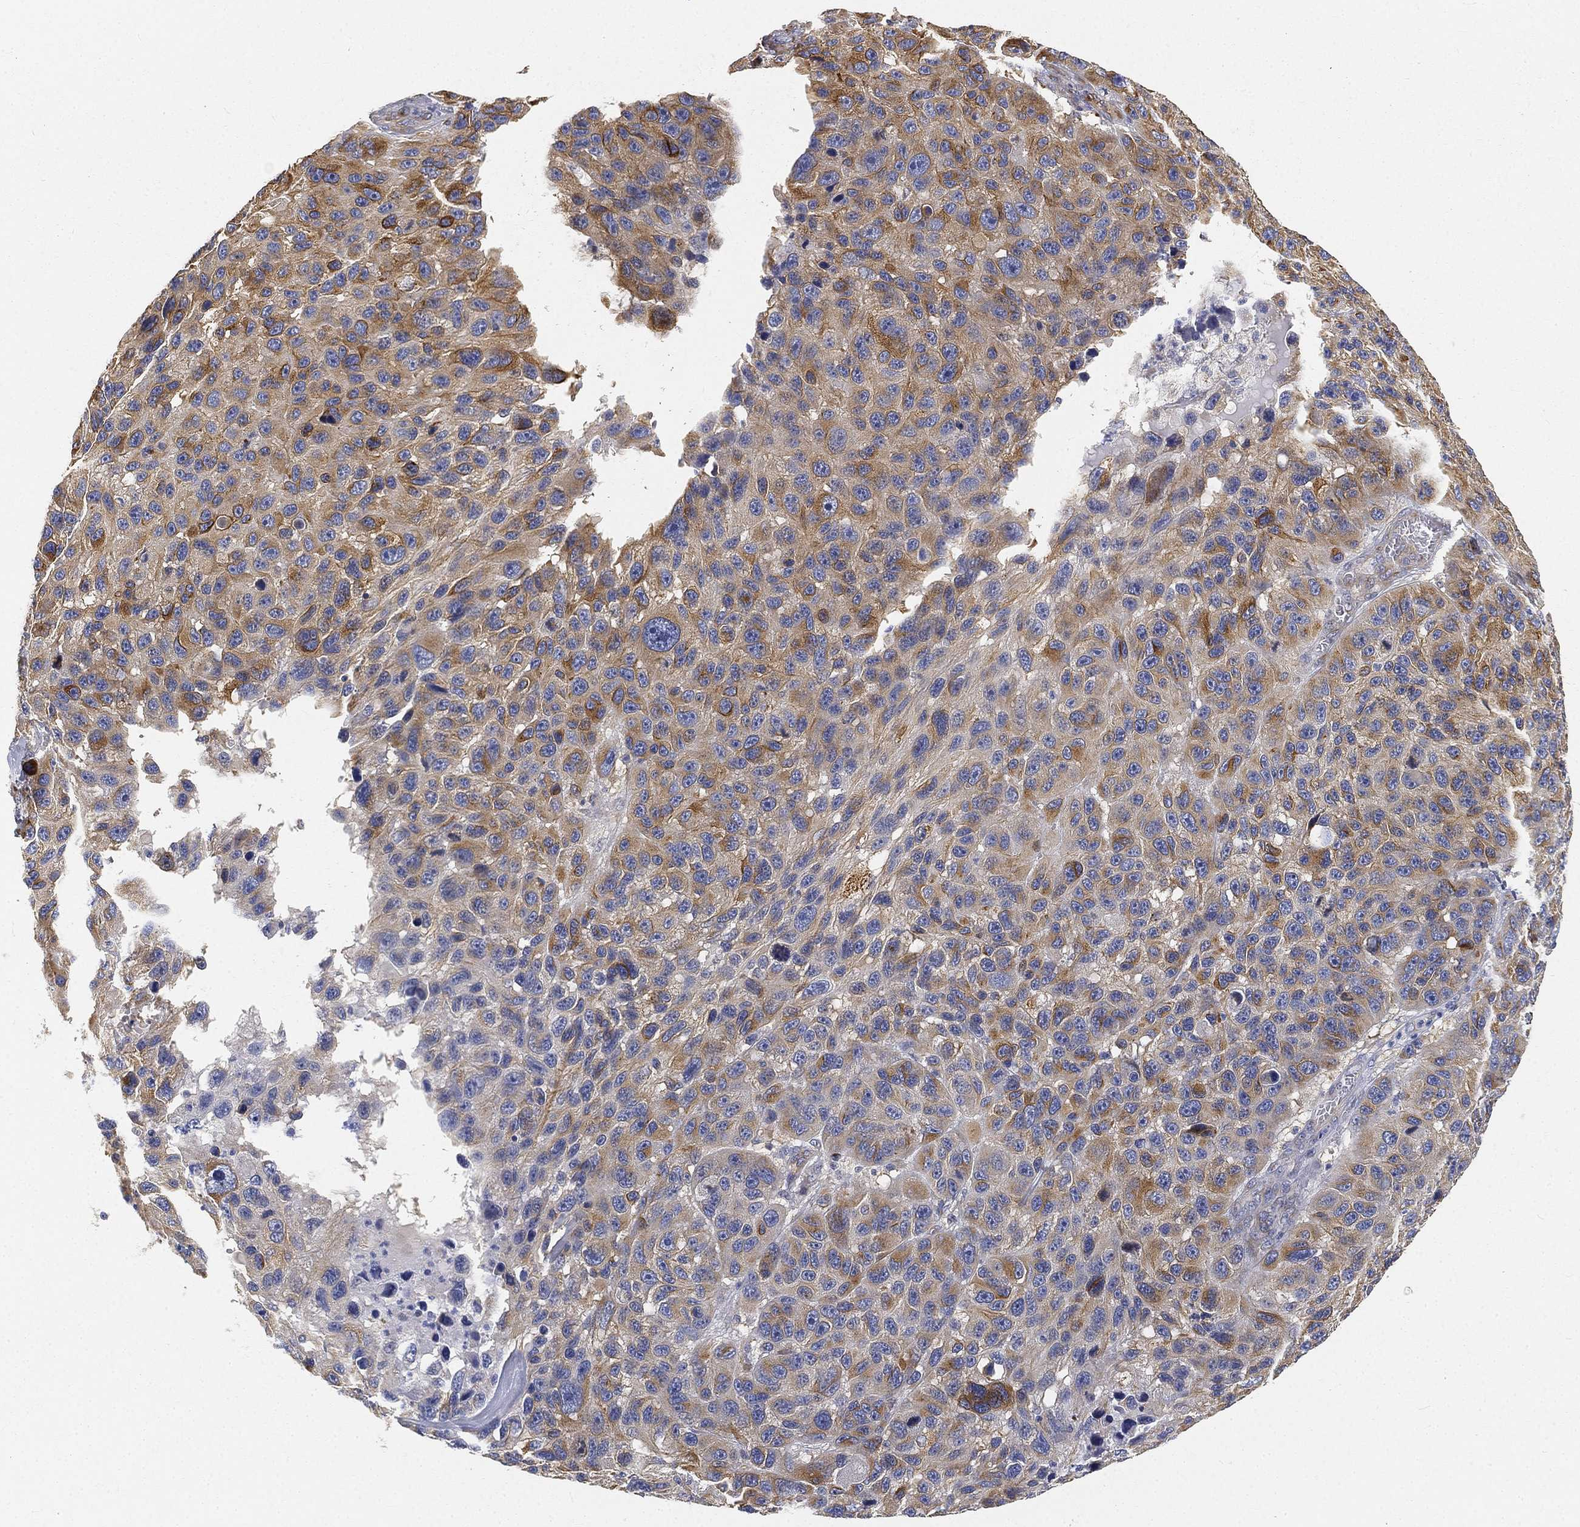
{"staining": {"intensity": "moderate", "quantity": "25%-75%", "location": "cytoplasmic/membranous"}, "tissue": "melanoma", "cell_type": "Tumor cells", "image_type": "cancer", "snomed": [{"axis": "morphology", "description": "Malignant melanoma, NOS"}, {"axis": "topography", "description": "Skin"}], "caption": "Immunohistochemical staining of human malignant melanoma exhibits moderate cytoplasmic/membranous protein positivity in approximately 25%-75% of tumor cells. Ihc stains the protein in brown and the nuclei are stained blue.", "gene": "TMEM25", "patient": {"sex": "male", "age": 53}}